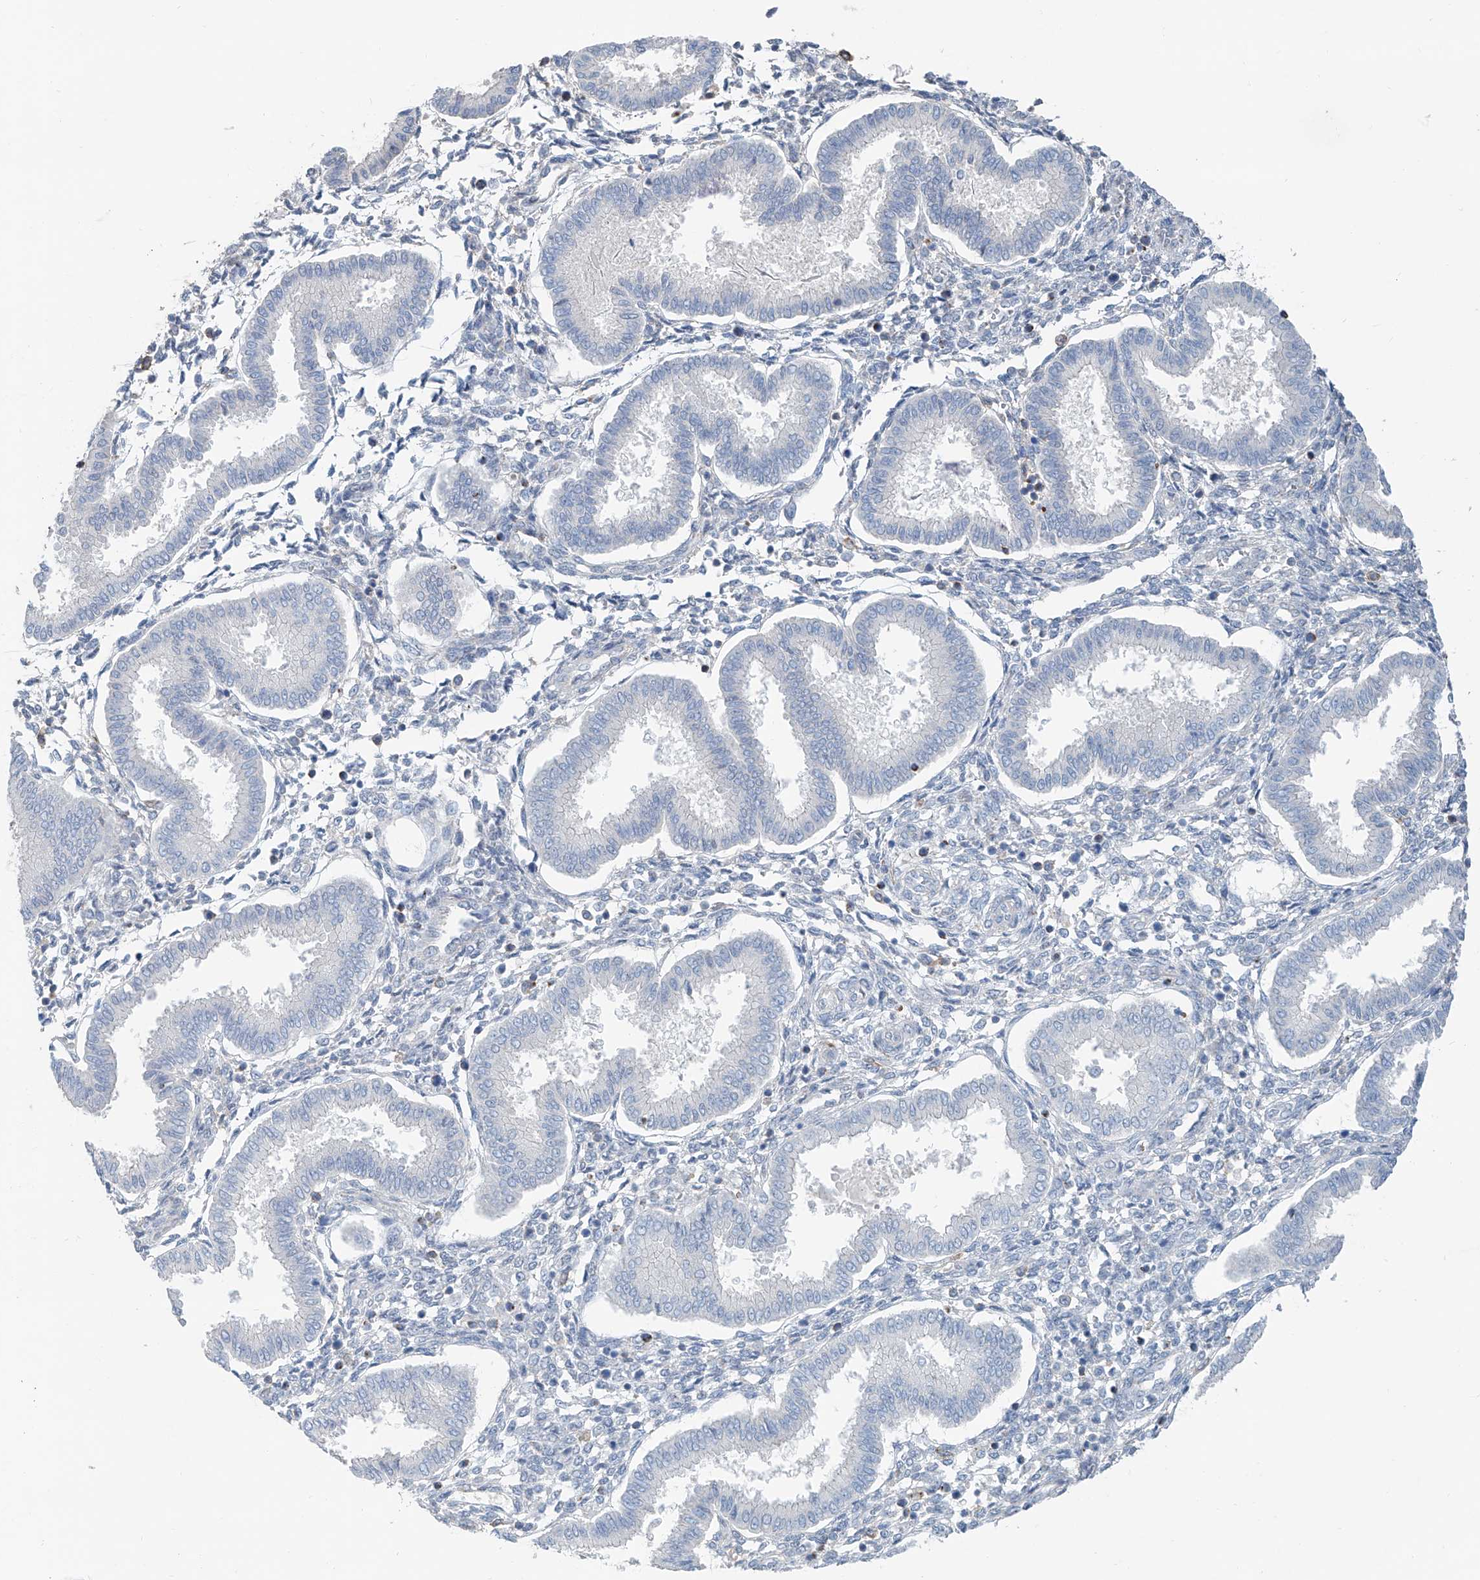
{"staining": {"intensity": "negative", "quantity": "none", "location": "none"}, "tissue": "endometrium", "cell_type": "Cells in endometrial stroma", "image_type": "normal", "snomed": [{"axis": "morphology", "description": "Normal tissue, NOS"}, {"axis": "topography", "description": "Endometrium"}], "caption": "Human endometrium stained for a protein using immunohistochemistry (IHC) demonstrates no staining in cells in endometrial stroma.", "gene": "ANKRD34A", "patient": {"sex": "female", "age": 24}}